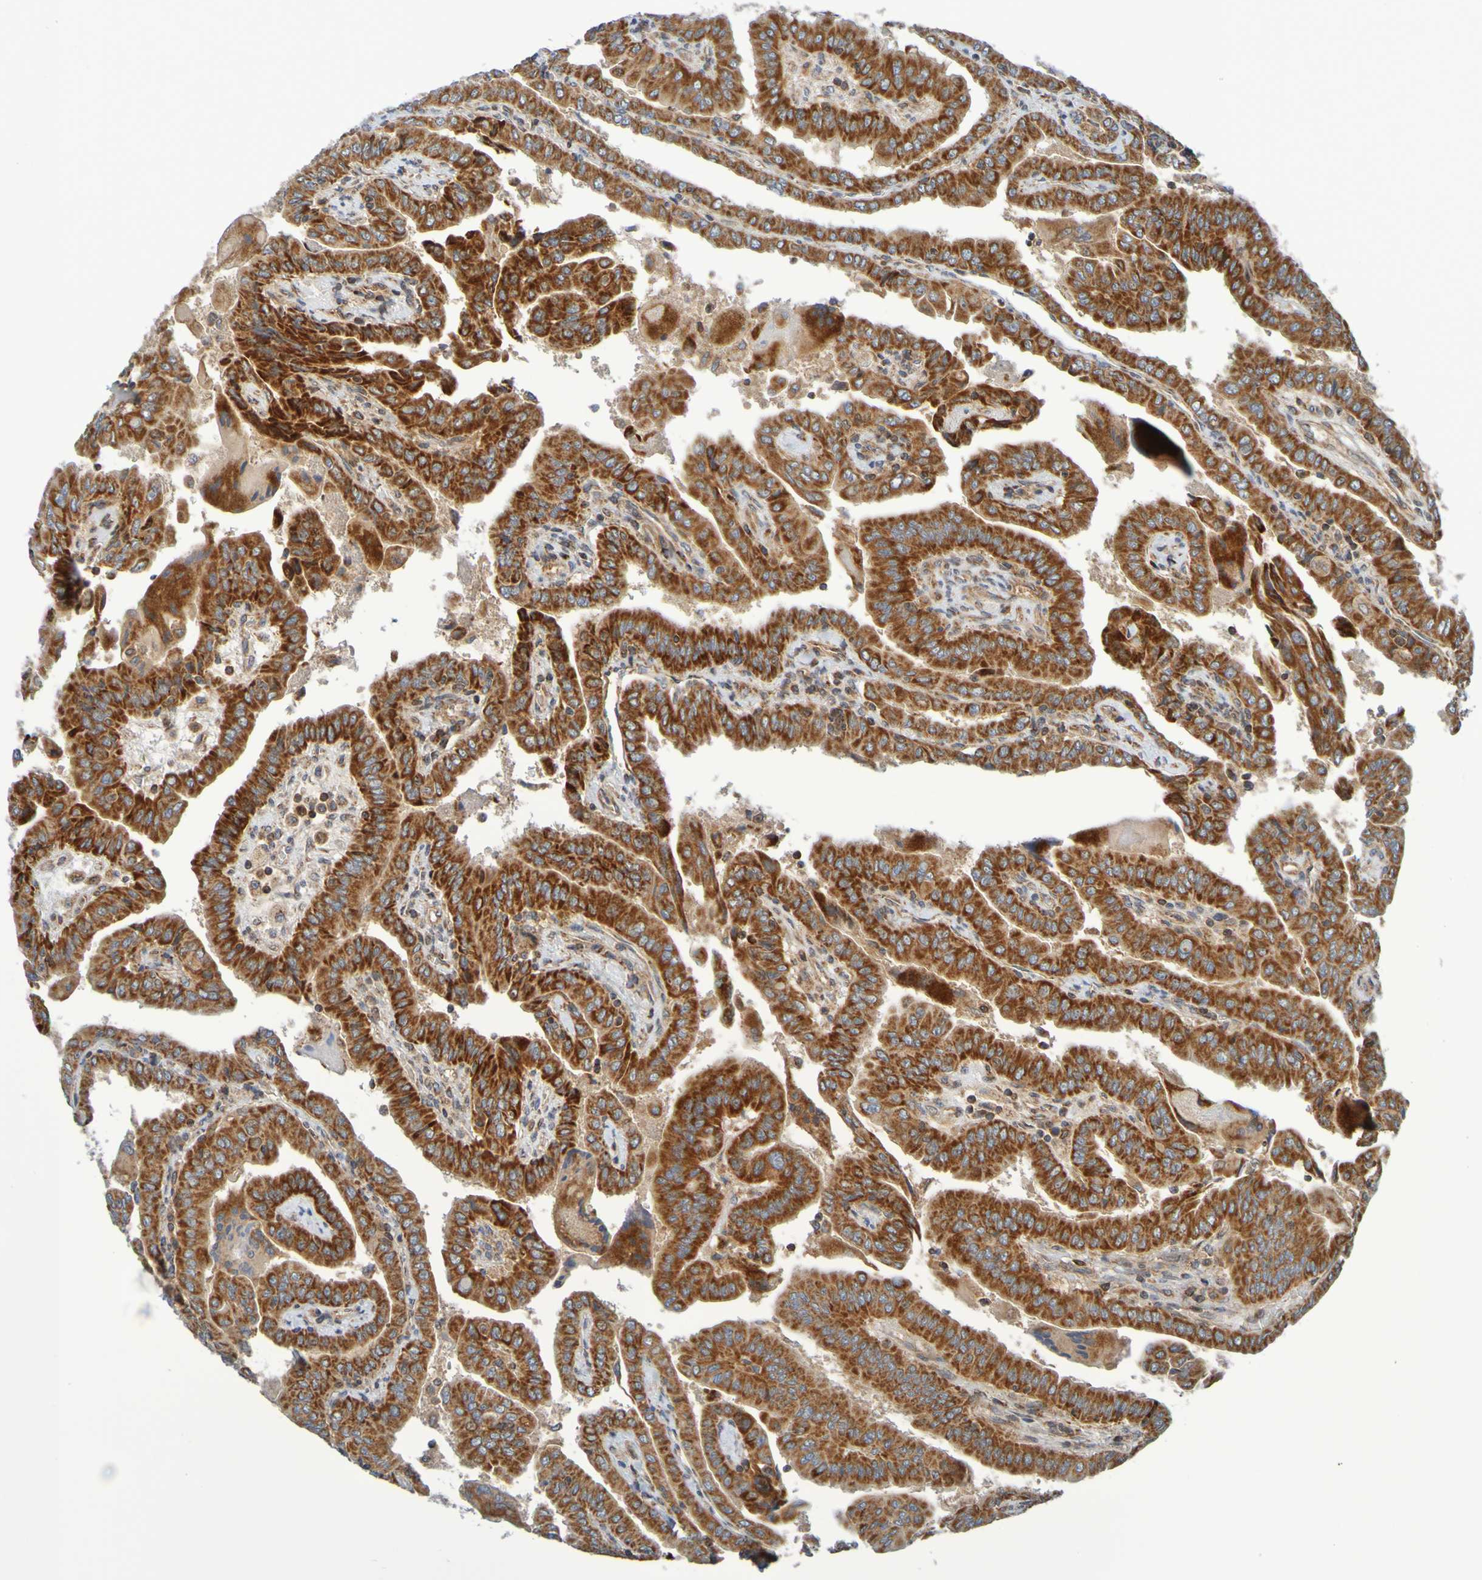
{"staining": {"intensity": "strong", "quantity": ">75%", "location": "cytoplasmic/membranous"}, "tissue": "thyroid cancer", "cell_type": "Tumor cells", "image_type": "cancer", "snomed": [{"axis": "morphology", "description": "Papillary adenocarcinoma, NOS"}, {"axis": "topography", "description": "Thyroid gland"}], "caption": "Immunohistochemical staining of human thyroid papillary adenocarcinoma displays high levels of strong cytoplasmic/membranous positivity in about >75% of tumor cells.", "gene": "CCDC51", "patient": {"sex": "male", "age": 33}}